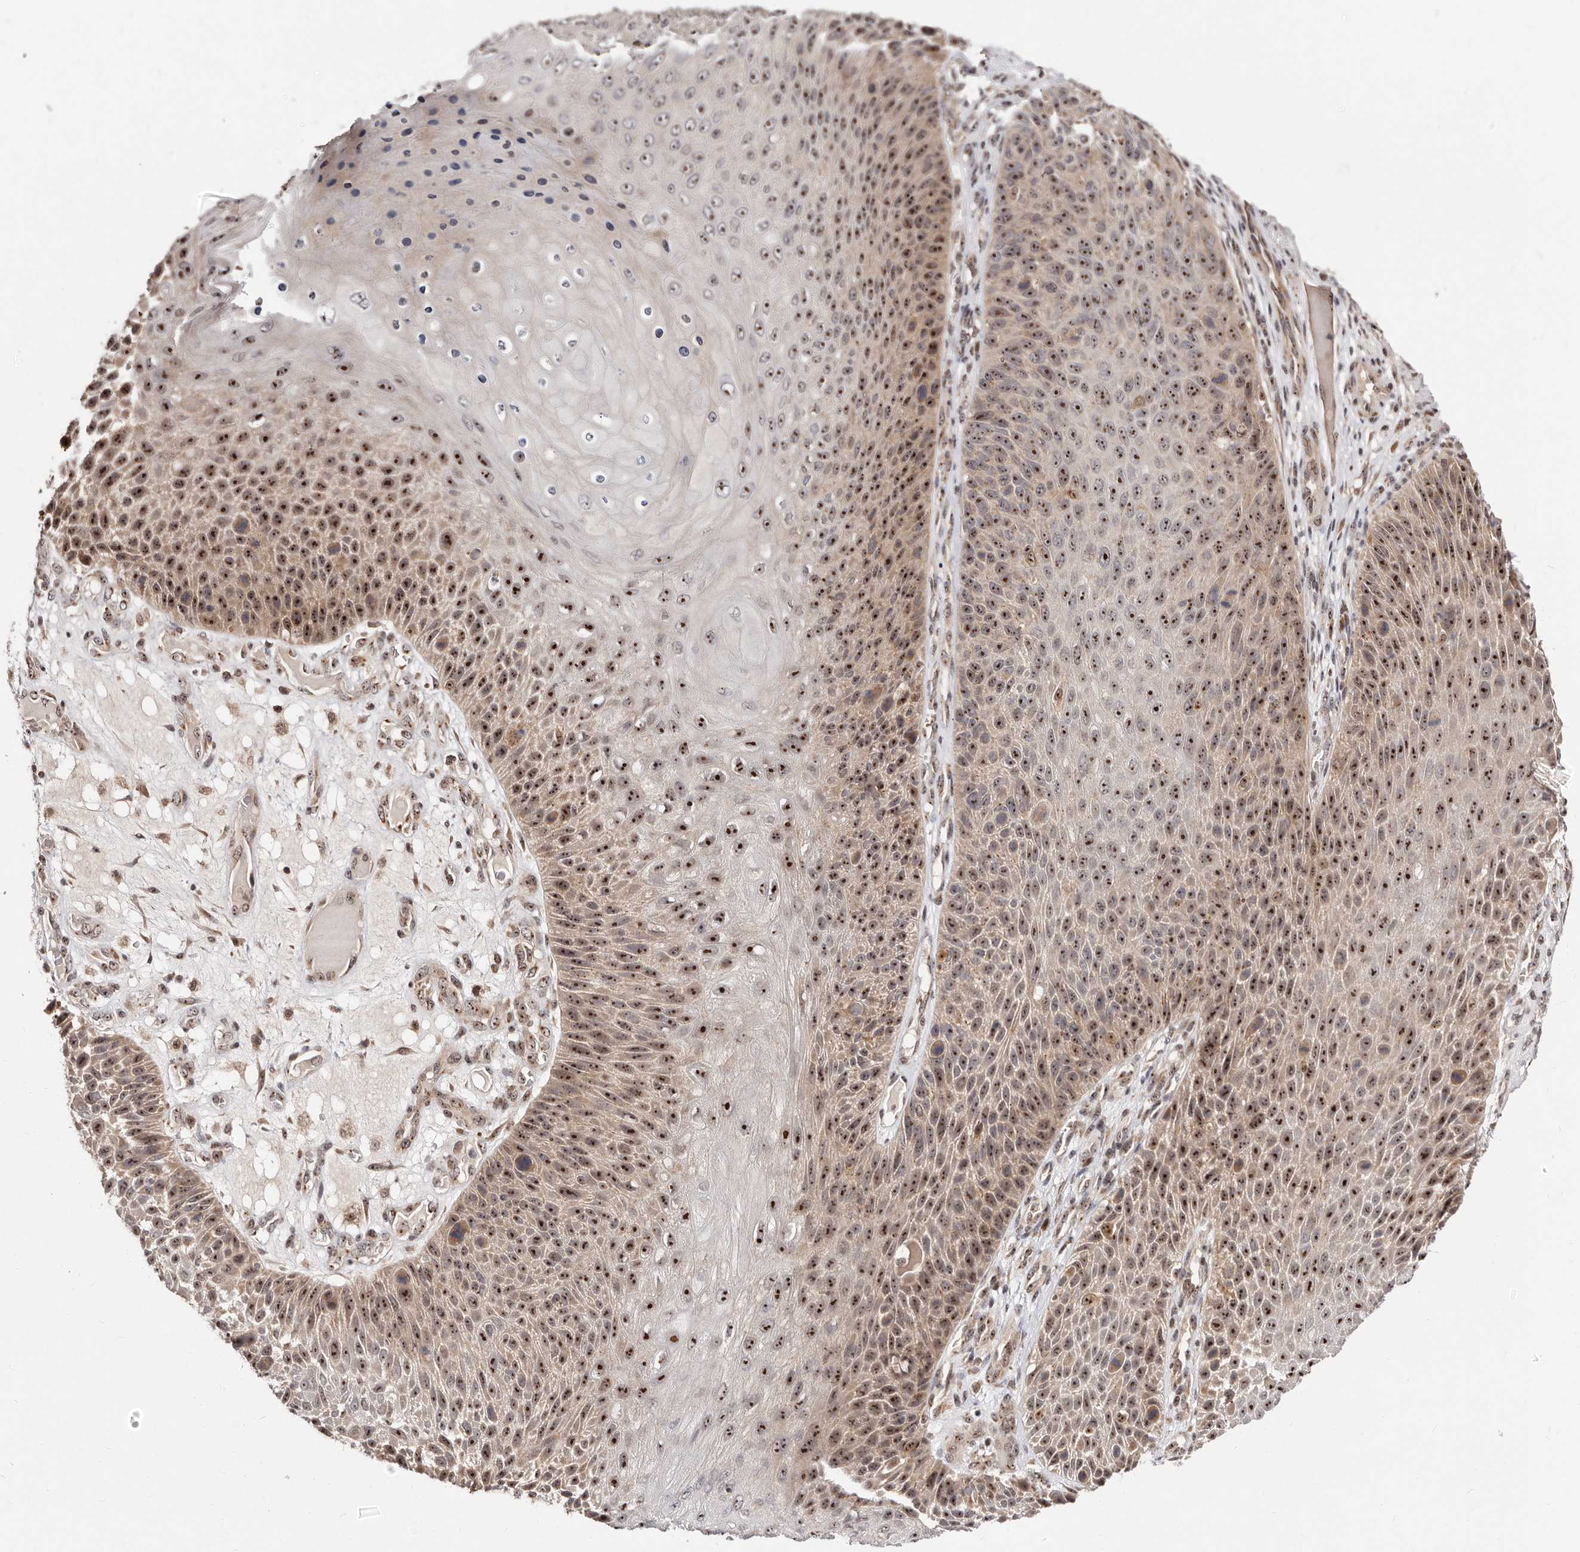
{"staining": {"intensity": "strong", "quantity": ">75%", "location": "nuclear"}, "tissue": "skin cancer", "cell_type": "Tumor cells", "image_type": "cancer", "snomed": [{"axis": "morphology", "description": "Squamous cell carcinoma, NOS"}, {"axis": "topography", "description": "Skin"}], "caption": "The micrograph displays immunohistochemical staining of skin squamous cell carcinoma. There is strong nuclear staining is appreciated in approximately >75% of tumor cells.", "gene": "APOL6", "patient": {"sex": "female", "age": 88}}